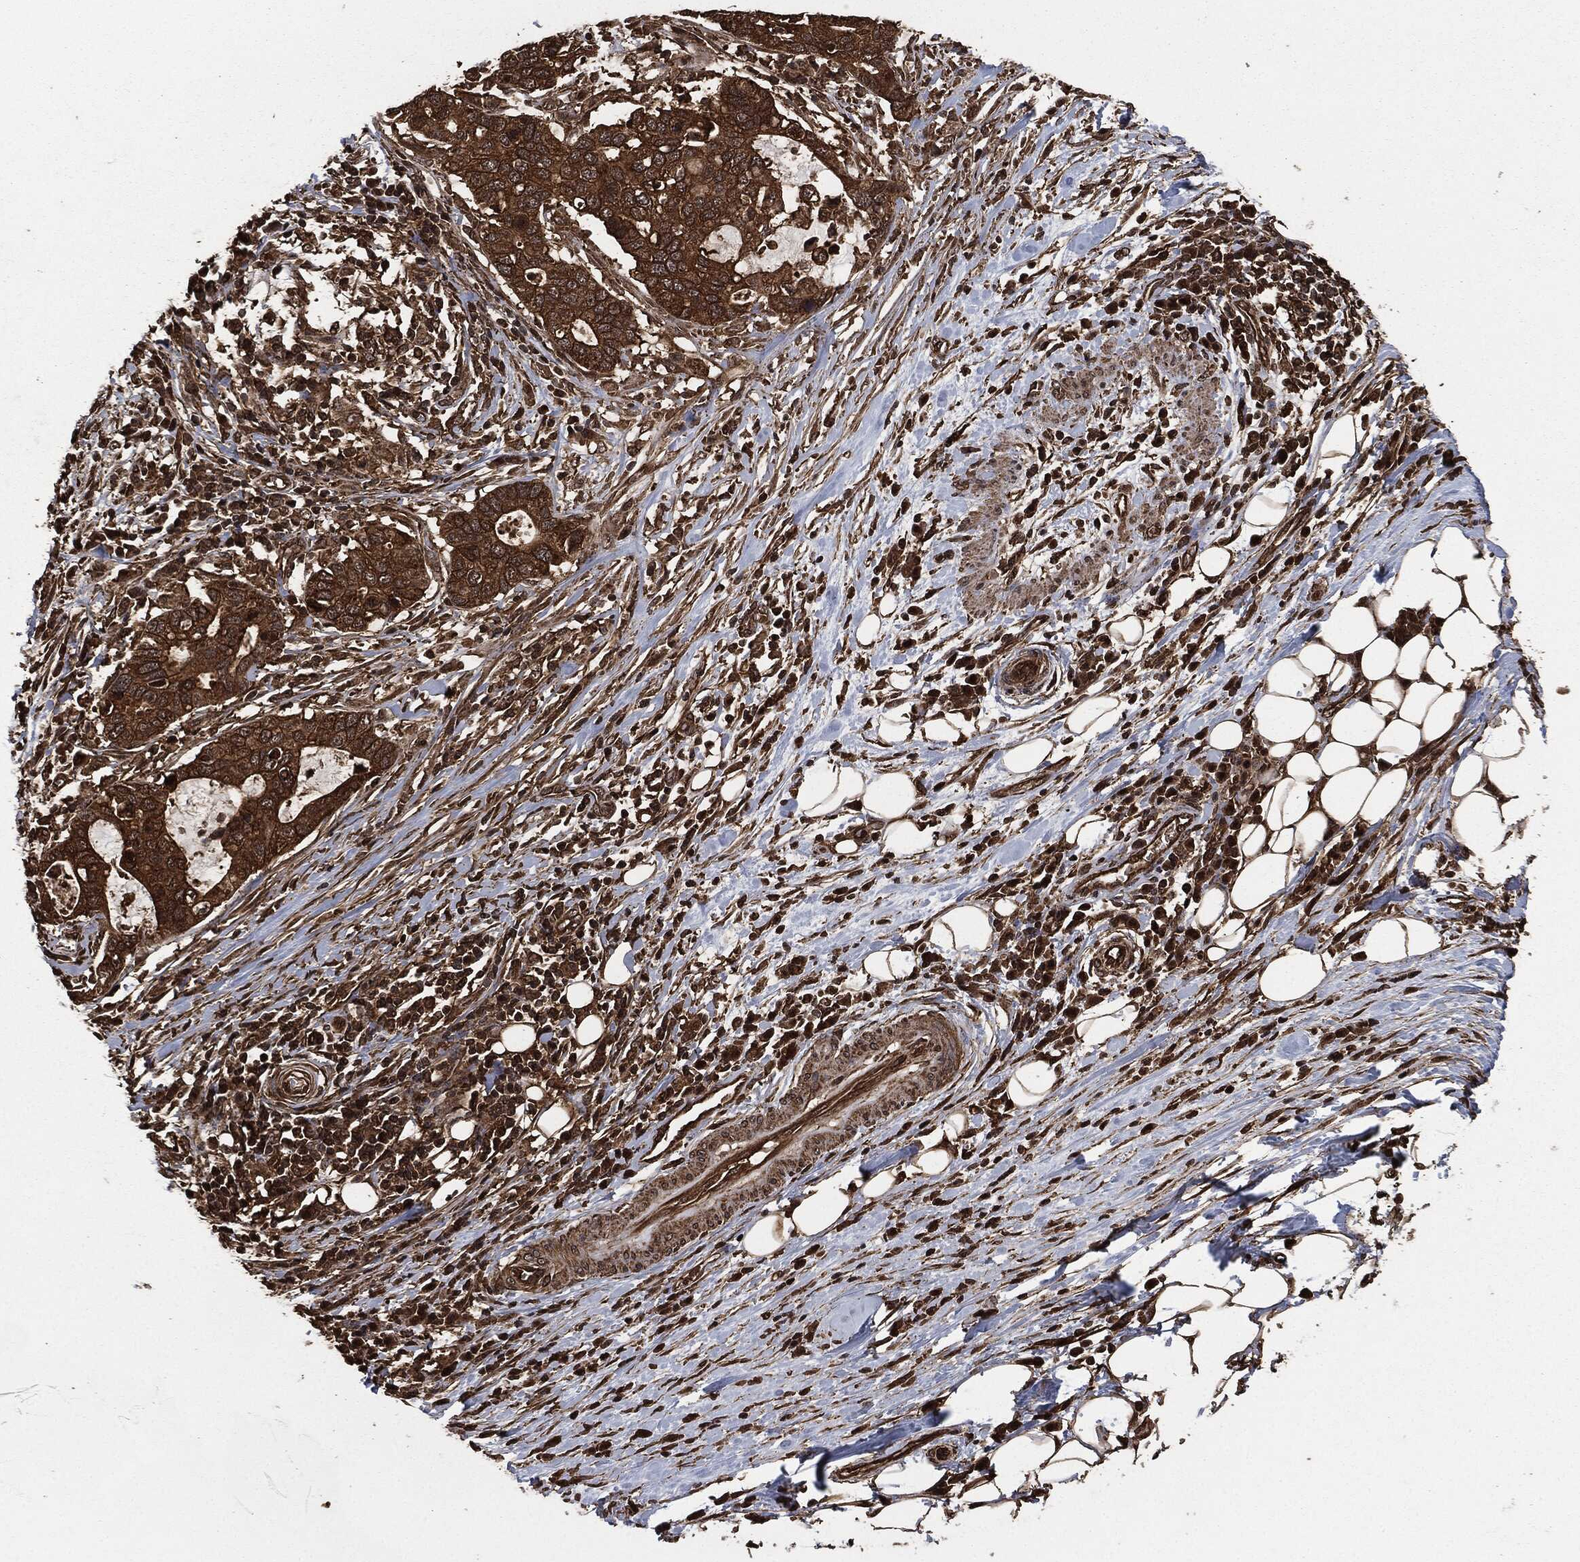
{"staining": {"intensity": "strong", "quantity": ">75%", "location": "cytoplasmic/membranous"}, "tissue": "stomach cancer", "cell_type": "Tumor cells", "image_type": "cancer", "snomed": [{"axis": "morphology", "description": "Adenocarcinoma, NOS"}, {"axis": "topography", "description": "Stomach"}], "caption": "Strong cytoplasmic/membranous protein staining is appreciated in approximately >75% of tumor cells in stomach cancer (adenocarcinoma). (Brightfield microscopy of DAB IHC at high magnification).", "gene": "HRAS", "patient": {"sex": "male", "age": 54}}